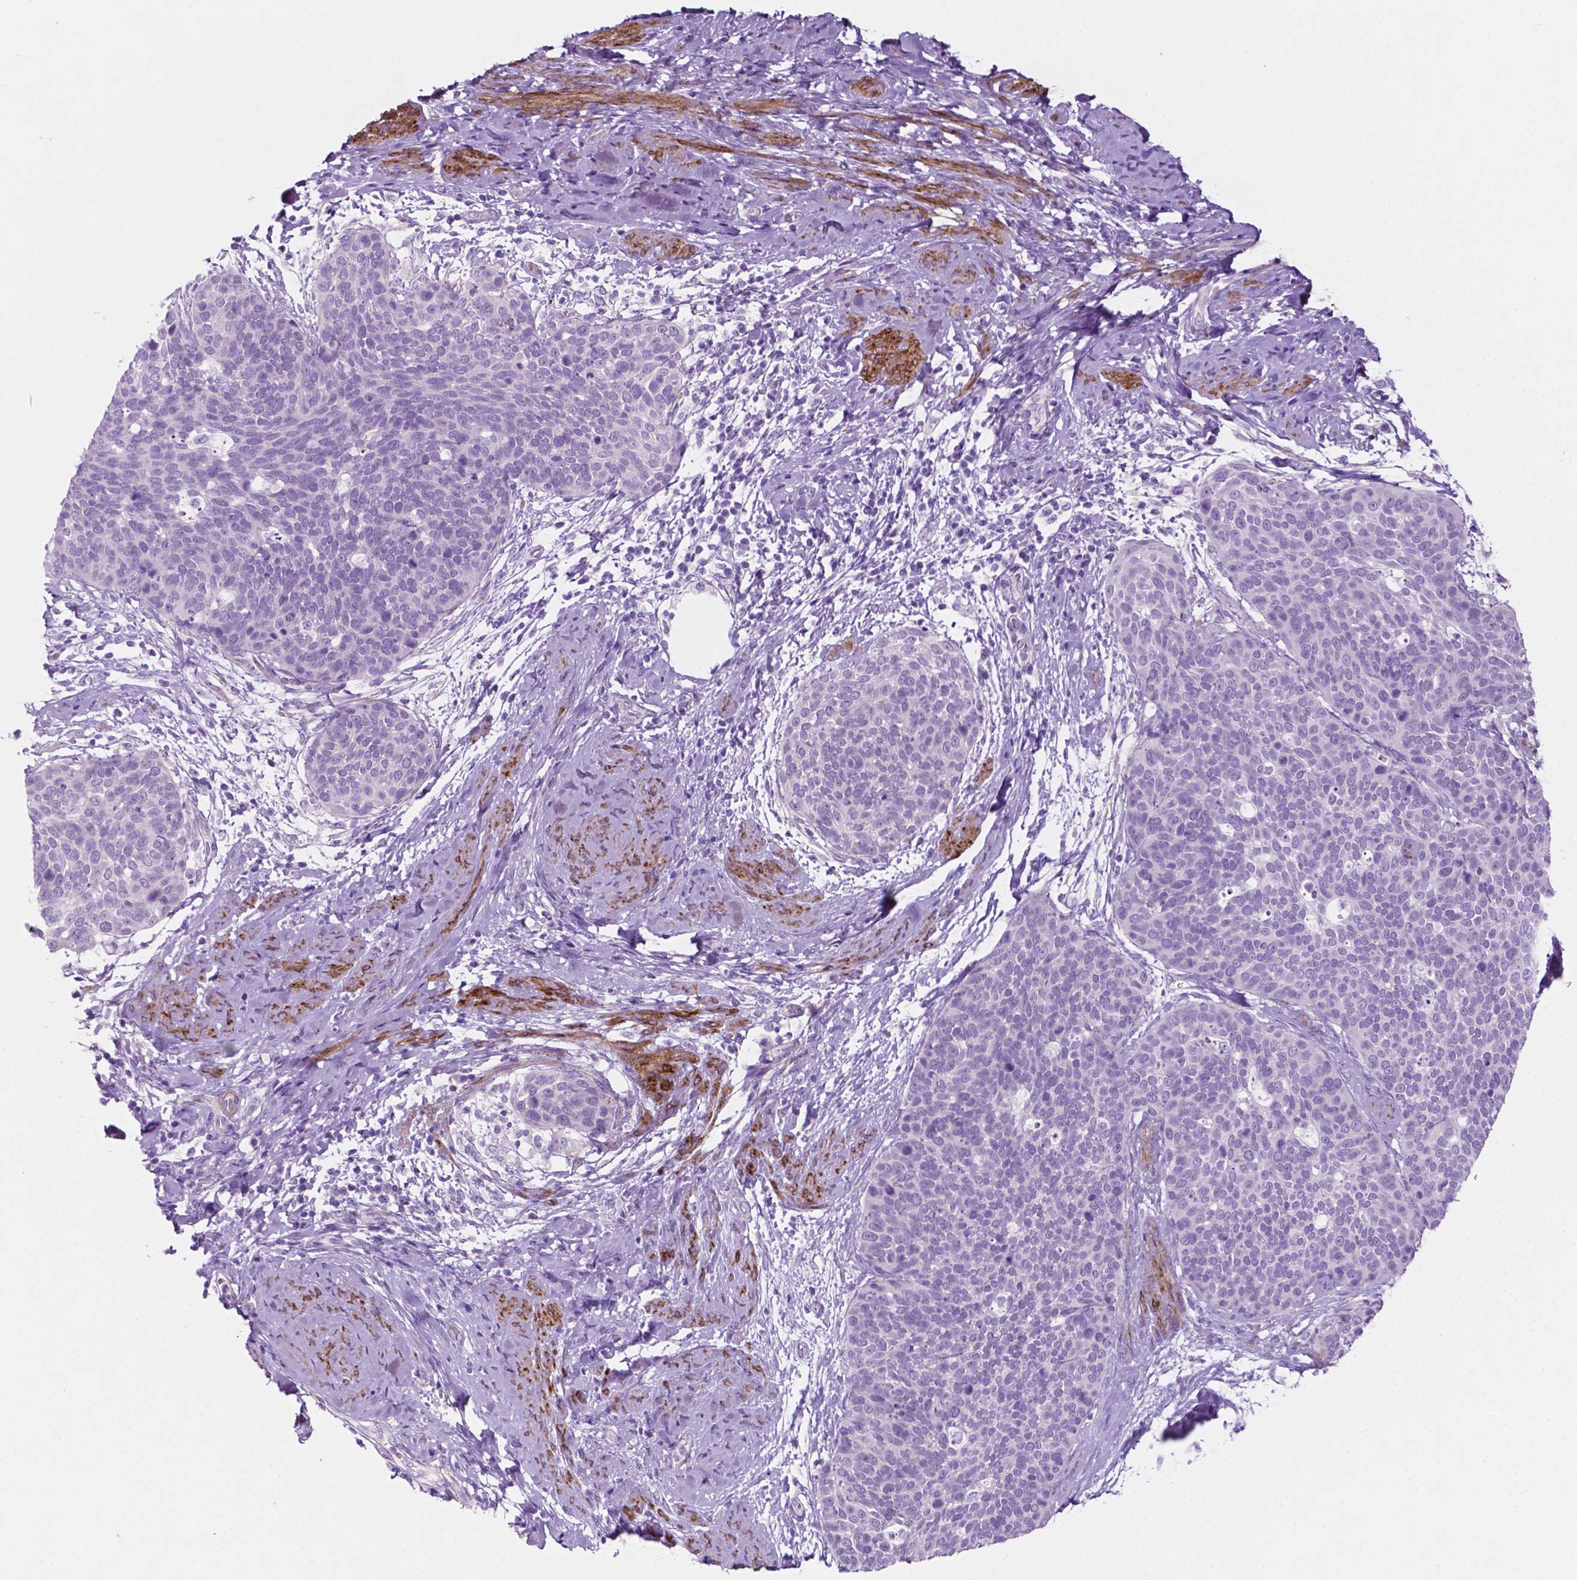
{"staining": {"intensity": "negative", "quantity": "none", "location": "none"}, "tissue": "cervical cancer", "cell_type": "Tumor cells", "image_type": "cancer", "snomed": [{"axis": "morphology", "description": "Squamous cell carcinoma, NOS"}, {"axis": "topography", "description": "Cervix"}], "caption": "IHC photomicrograph of human cervical squamous cell carcinoma stained for a protein (brown), which exhibits no positivity in tumor cells.", "gene": "ASPG", "patient": {"sex": "female", "age": 69}}